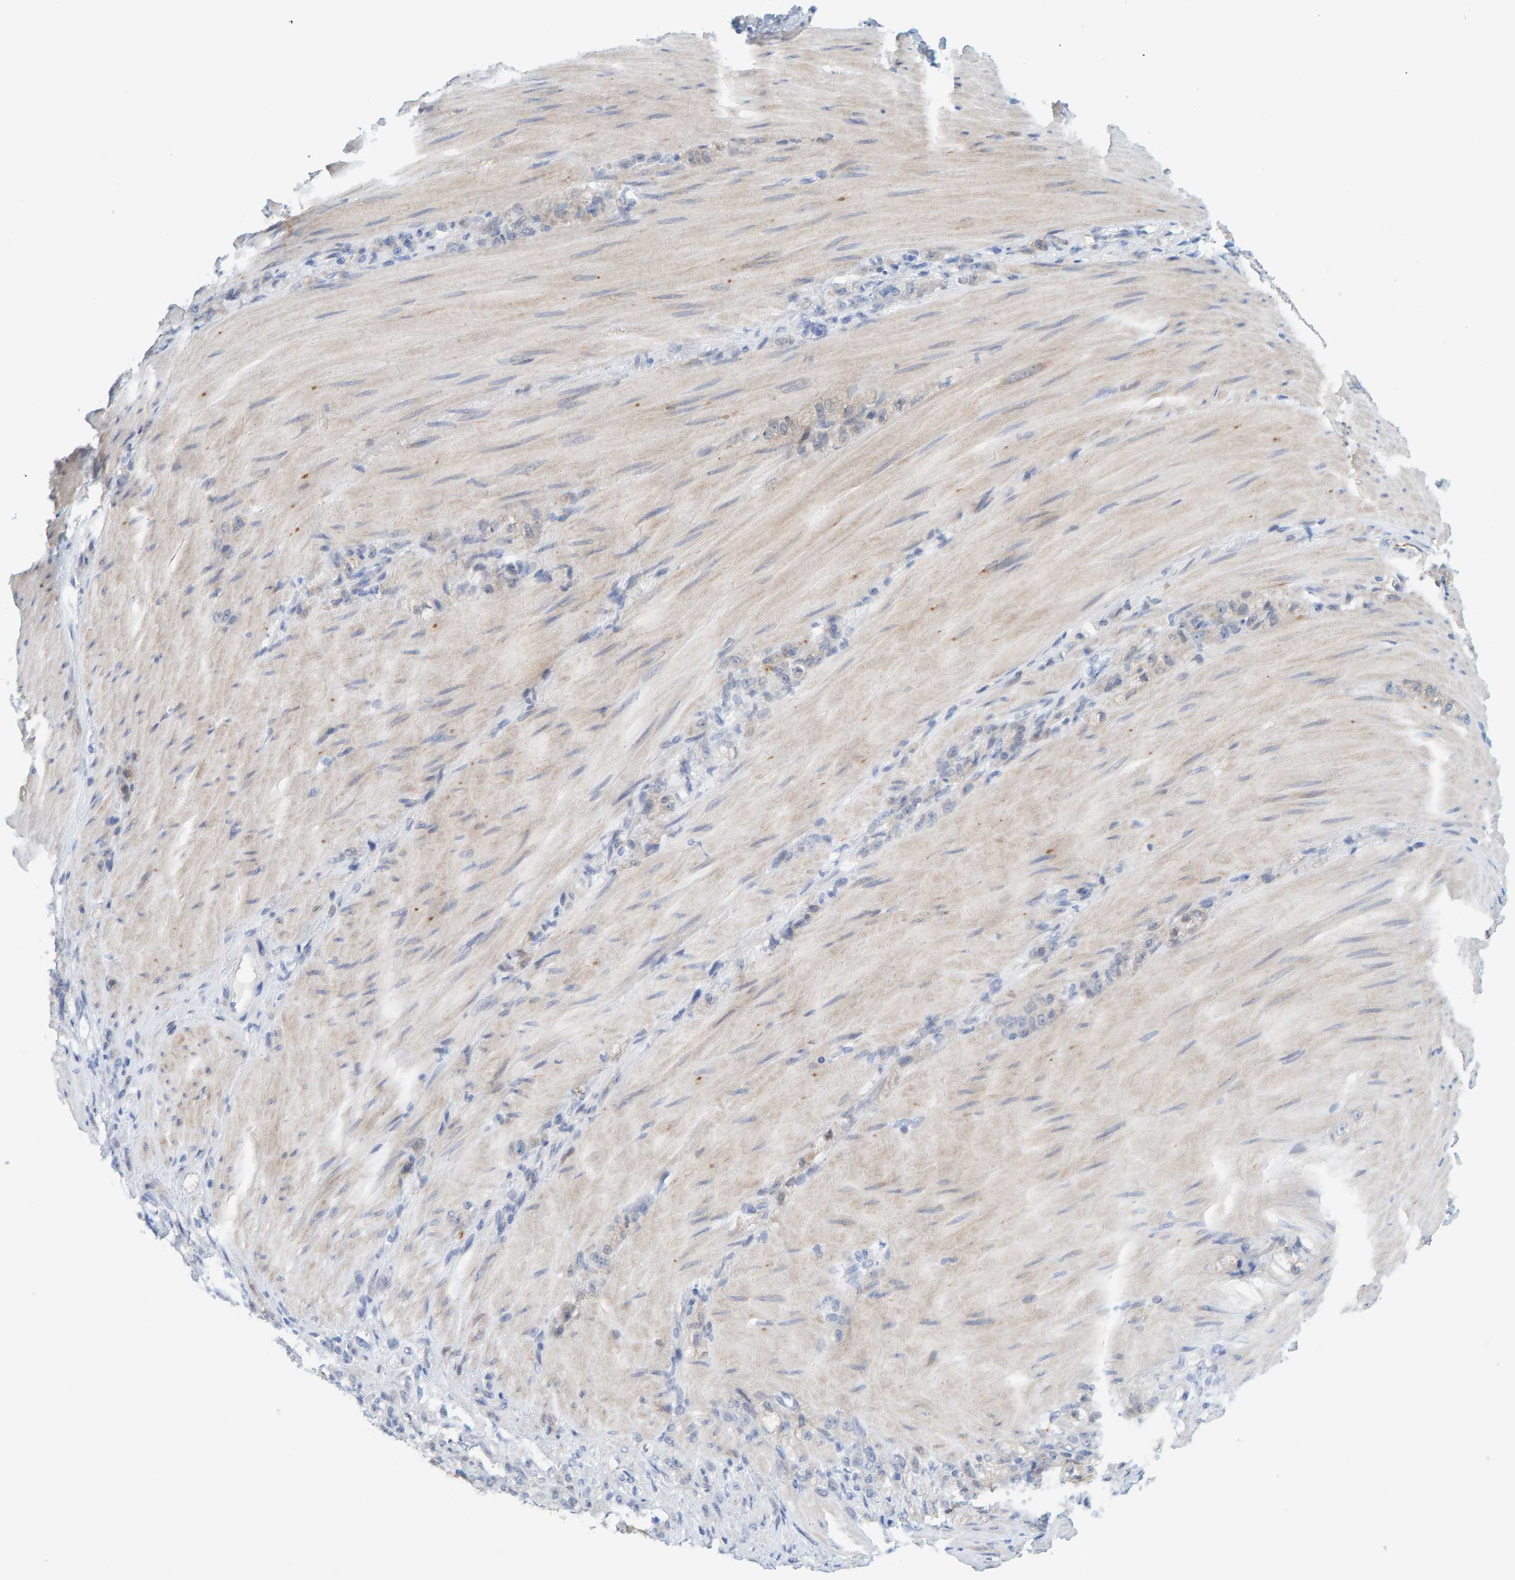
{"staining": {"intensity": "weak", "quantity": "<25%", "location": "cytoplasmic/membranous"}, "tissue": "stomach cancer", "cell_type": "Tumor cells", "image_type": "cancer", "snomed": [{"axis": "morphology", "description": "Normal tissue, NOS"}, {"axis": "morphology", "description": "Adenocarcinoma, NOS"}, {"axis": "topography", "description": "Stomach"}], "caption": "Micrograph shows no protein expression in tumor cells of stomach cancer tissue.", "gene": "KLHL11", "patient": {"sex": "male", "age": 82}}